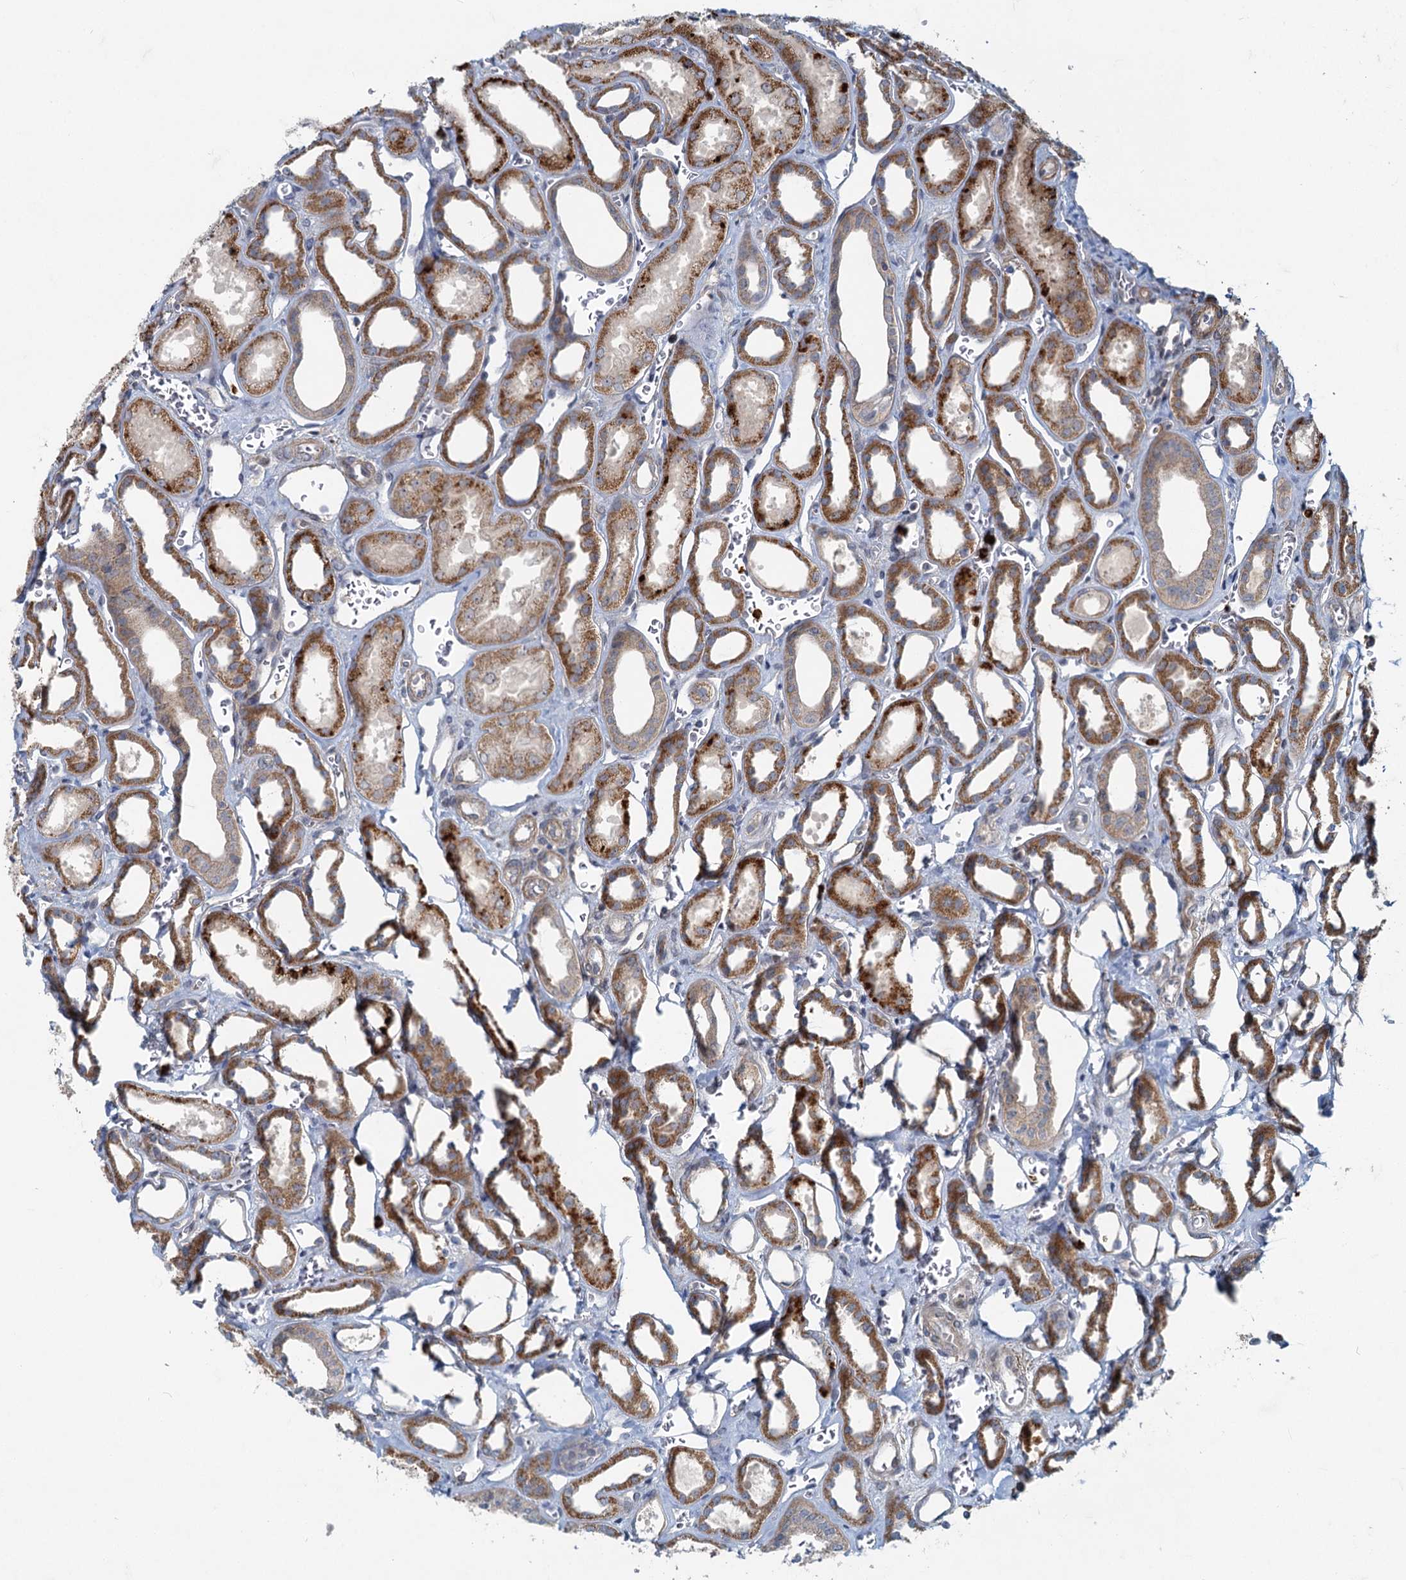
{"staining": {"intensity": "weak", "quantity": "25%-75%", "location": "cytoplasmic/membranous"}, "tissue": "kidney", "cell_type": "Cells in glomeruli", "image_type": "normal", "snomed": [{"axis": "morphology", "description": "Normal tissue, NOS"}, {"axis": "morphology", "description": "Adenocarcinoma, NOS"}, {"axis": "topography", "description": "Kidney"}], "caption": "Approximately 25%-75% of cells in glomeruli in unremarkable kidney exhibit weak cytoplasmic/membranous protein staining as visualized by brown immunohistochemical staining.", "gene": "ADCY2", "patient": {"sex": "female", "age": 68}}